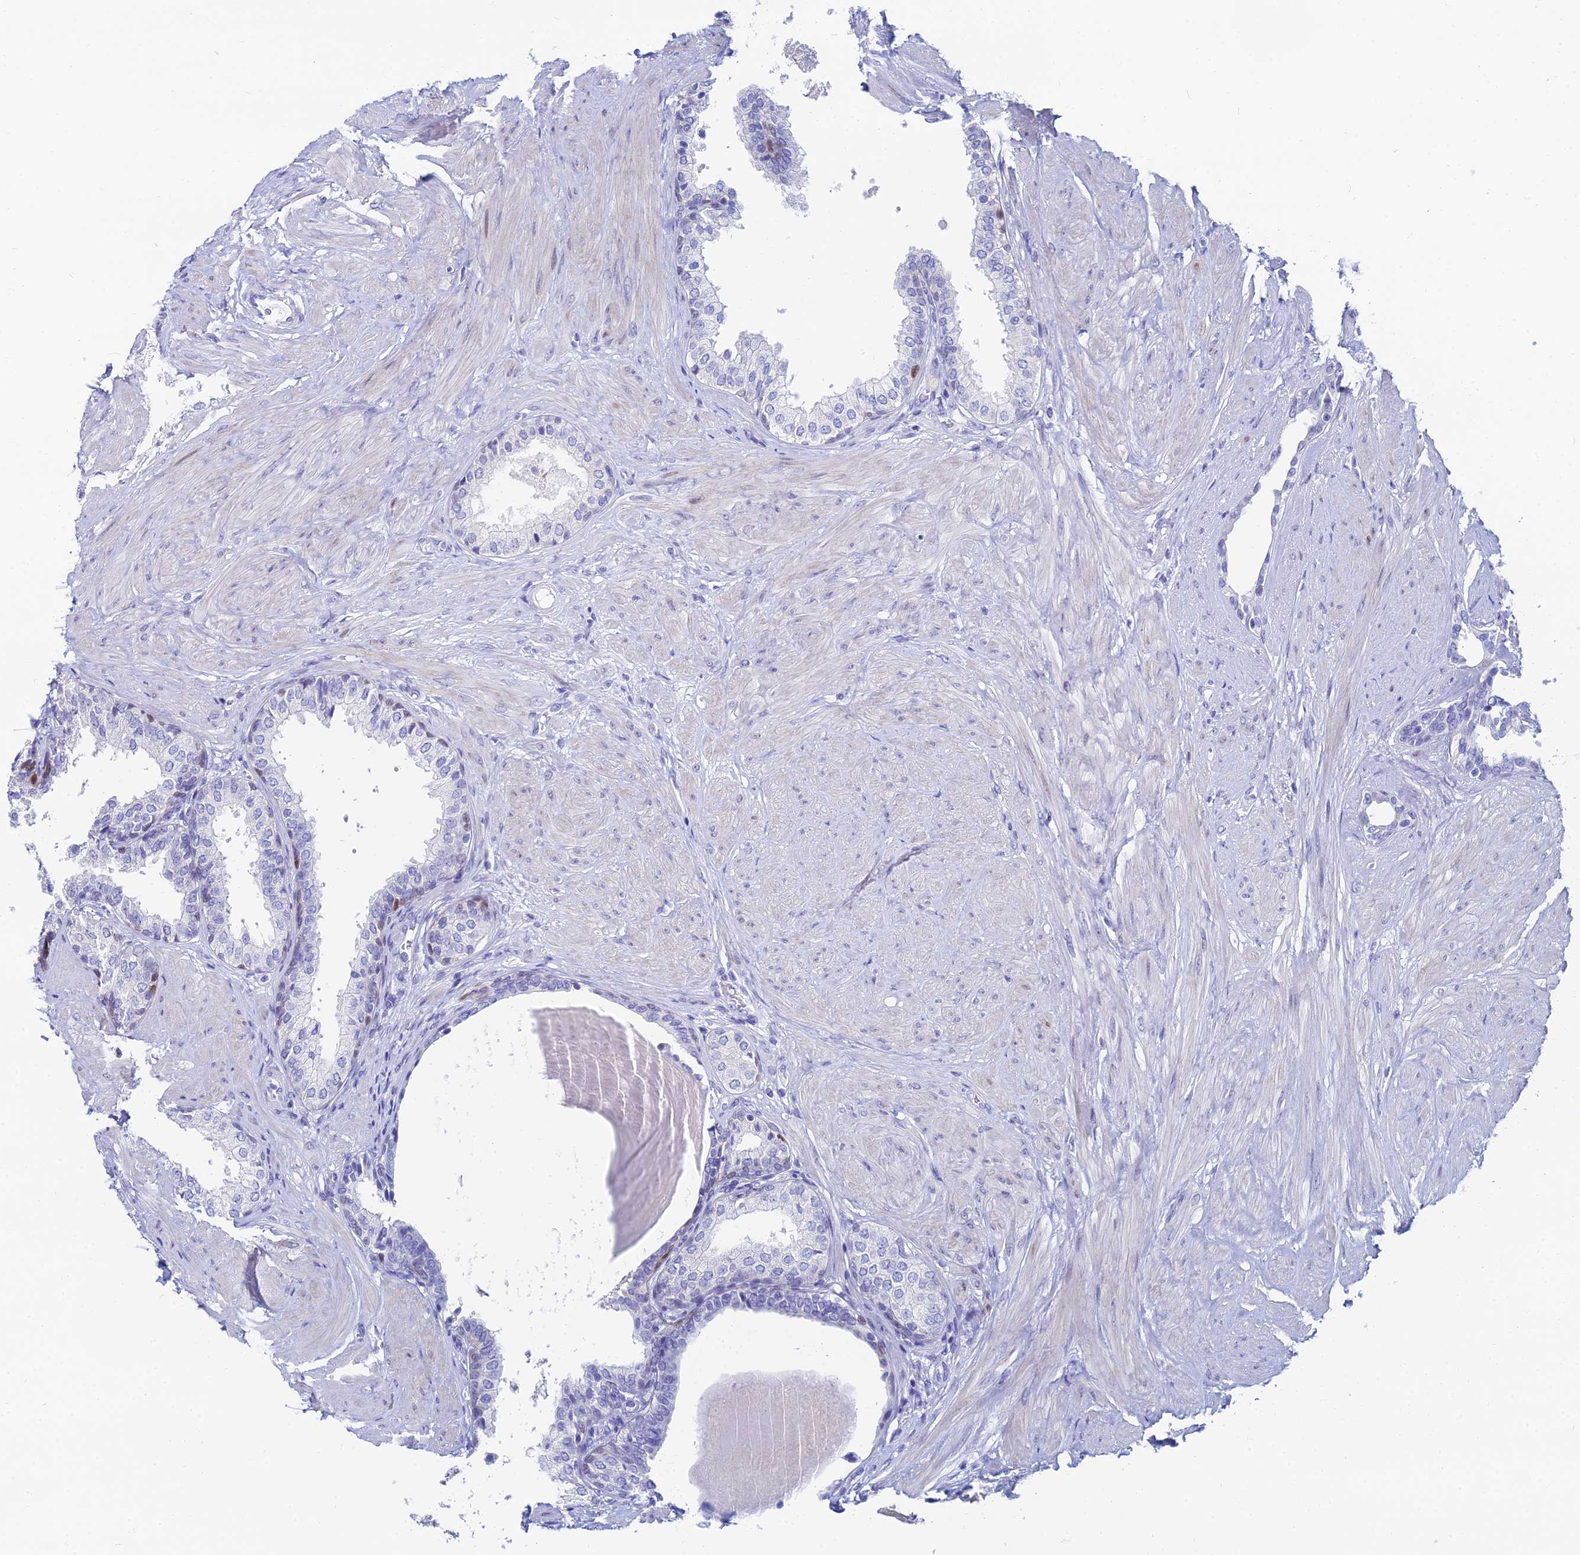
{"staining": {"intensity": "weak", "quantity": "<25%", "location": "nuclear"}, "tissue": "prostate", "cell_type": "Glandular cells", "image_type": "normal", "snomed": [{"axis": "morphology", "description": "Normal tissue, NOS"}, {"axis": "topography", "description": "Prostate"}], "caption": "Prostate stained for a protein using immunohistochemistry reveals no positivity glandular cells.", "gene": "HSPA1L", "patient": {"sex": "male", "age": 48}}